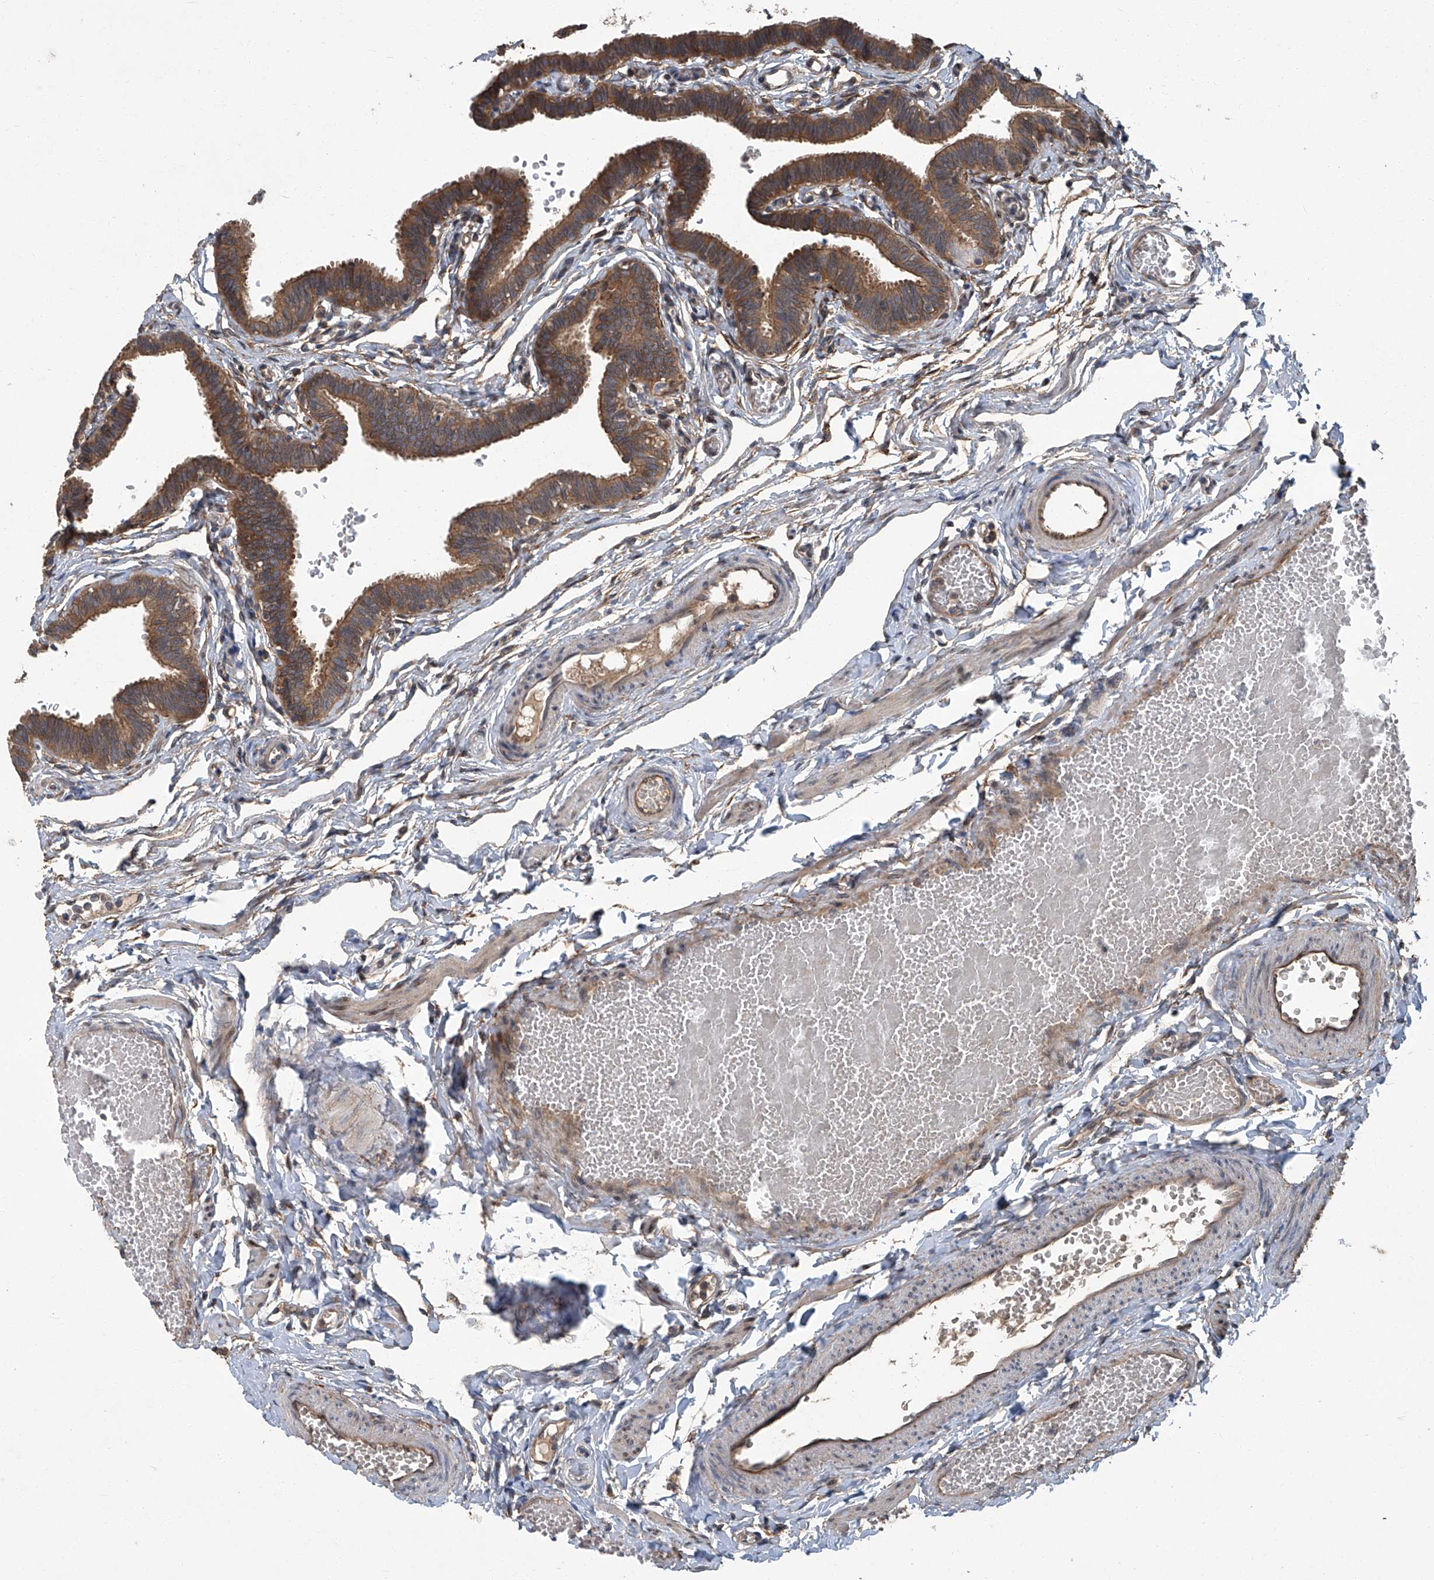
{"staining": {"intensity": "moderate", "quantity": ">75%", "location": "cytoplasmic/membranous"}, "tissue": "fallopian tube", "cell_type": "Glandular cells", "image_type": "normal", "snomed": [{"axis": "morphology", "description": "Normal tissue, NOS"}, {"axis": "topography", "description": "Fallopian tube"}, {"axis": "topography", "description": "Ovary"}], "caption": "DAB immunohistochemical staining of benign human fallopian tube exhibits moderate cytoplasmic/membranous protein expression in about >75% of glandular cells.", "gene": "ANKRD34A", "patient": {"sex": "female", "age": 23}}